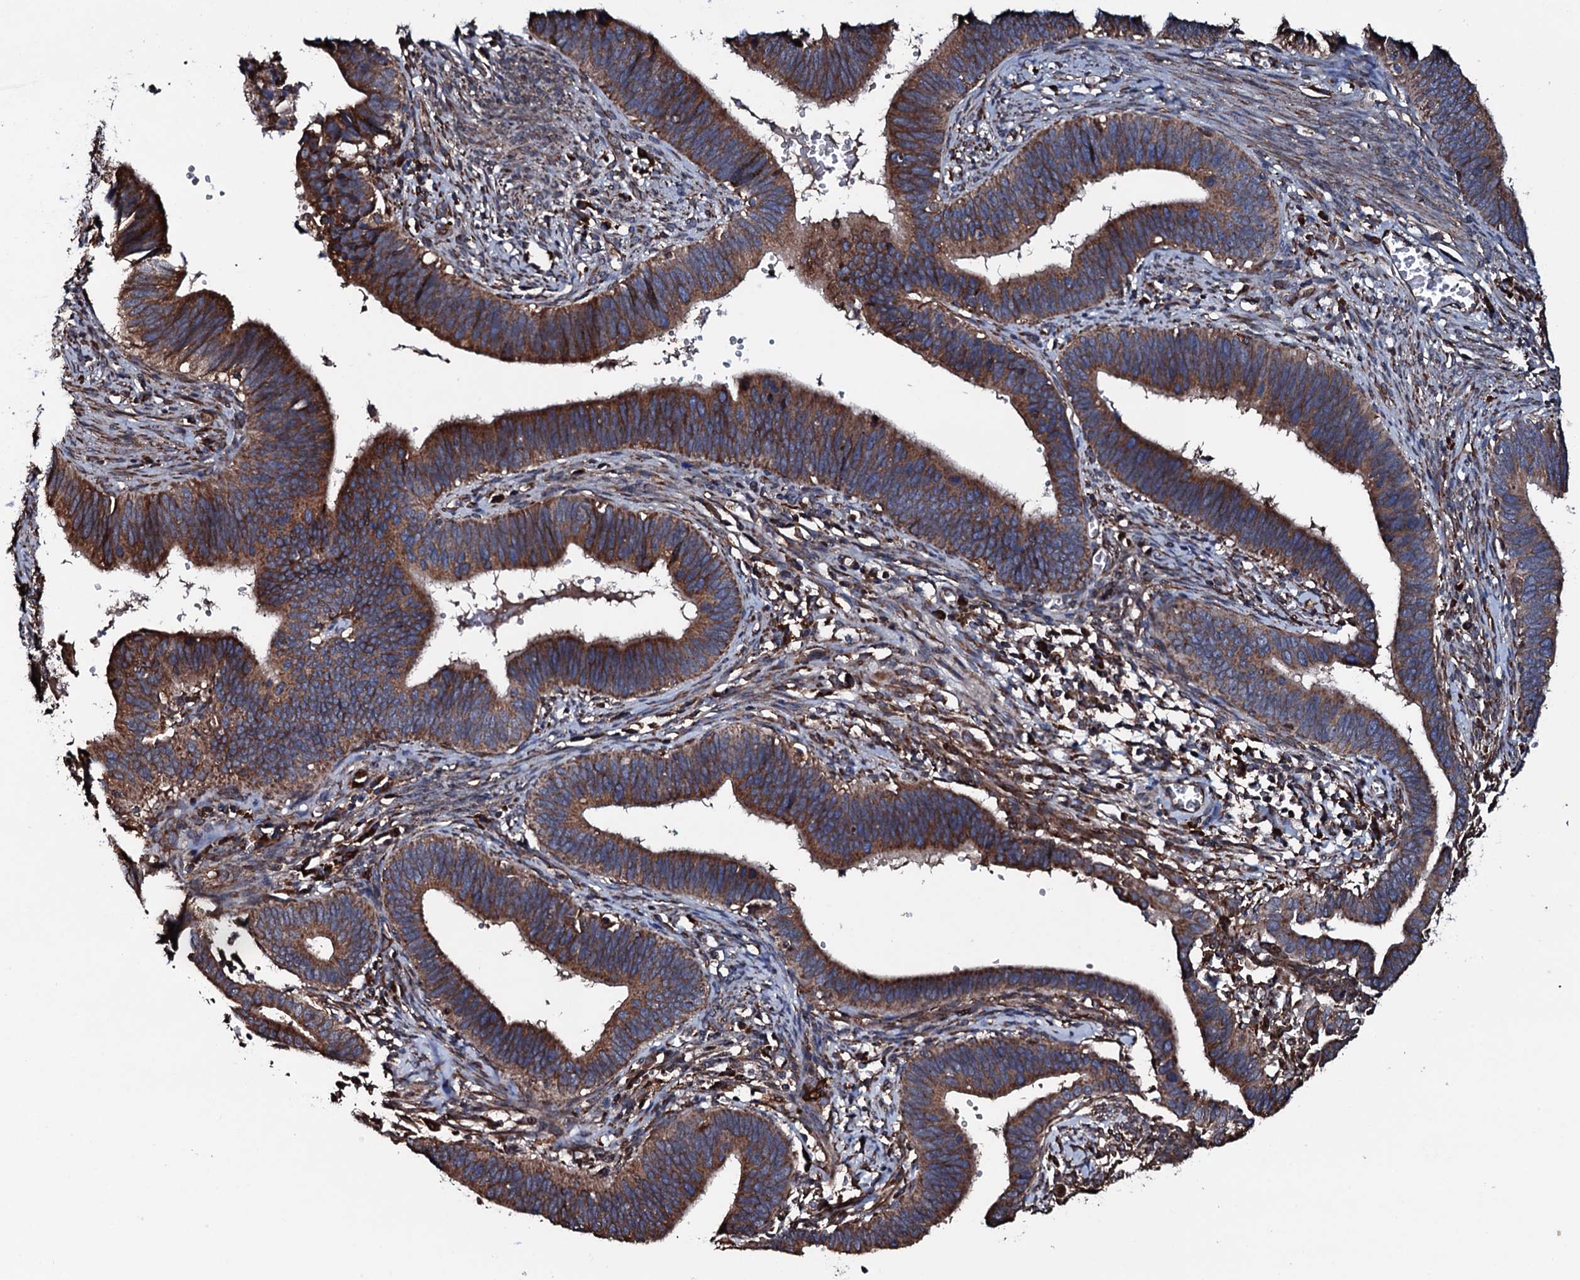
{"staining": {"intensity": "strong", "quantity": ">75%", "location": "cytoplasmic/membranous"}, "tissue": "cervical cancer", "cell_type": "Tumor cells", "image_type": "cancer", "snomed": [{"axis": "morphology", "description": "Adenocarcinoma, NOS"}, {"axis": "topography", "description": "Cervix"}], "caption": "Human cervical adenocarcinoma stained with a brown dye demonstrates strong cytoplasmic/membranous positive positivity in approximately >75% of tumor cells.", "gene": "RAB12", "patient": {"sex": "female", "age": 42}}